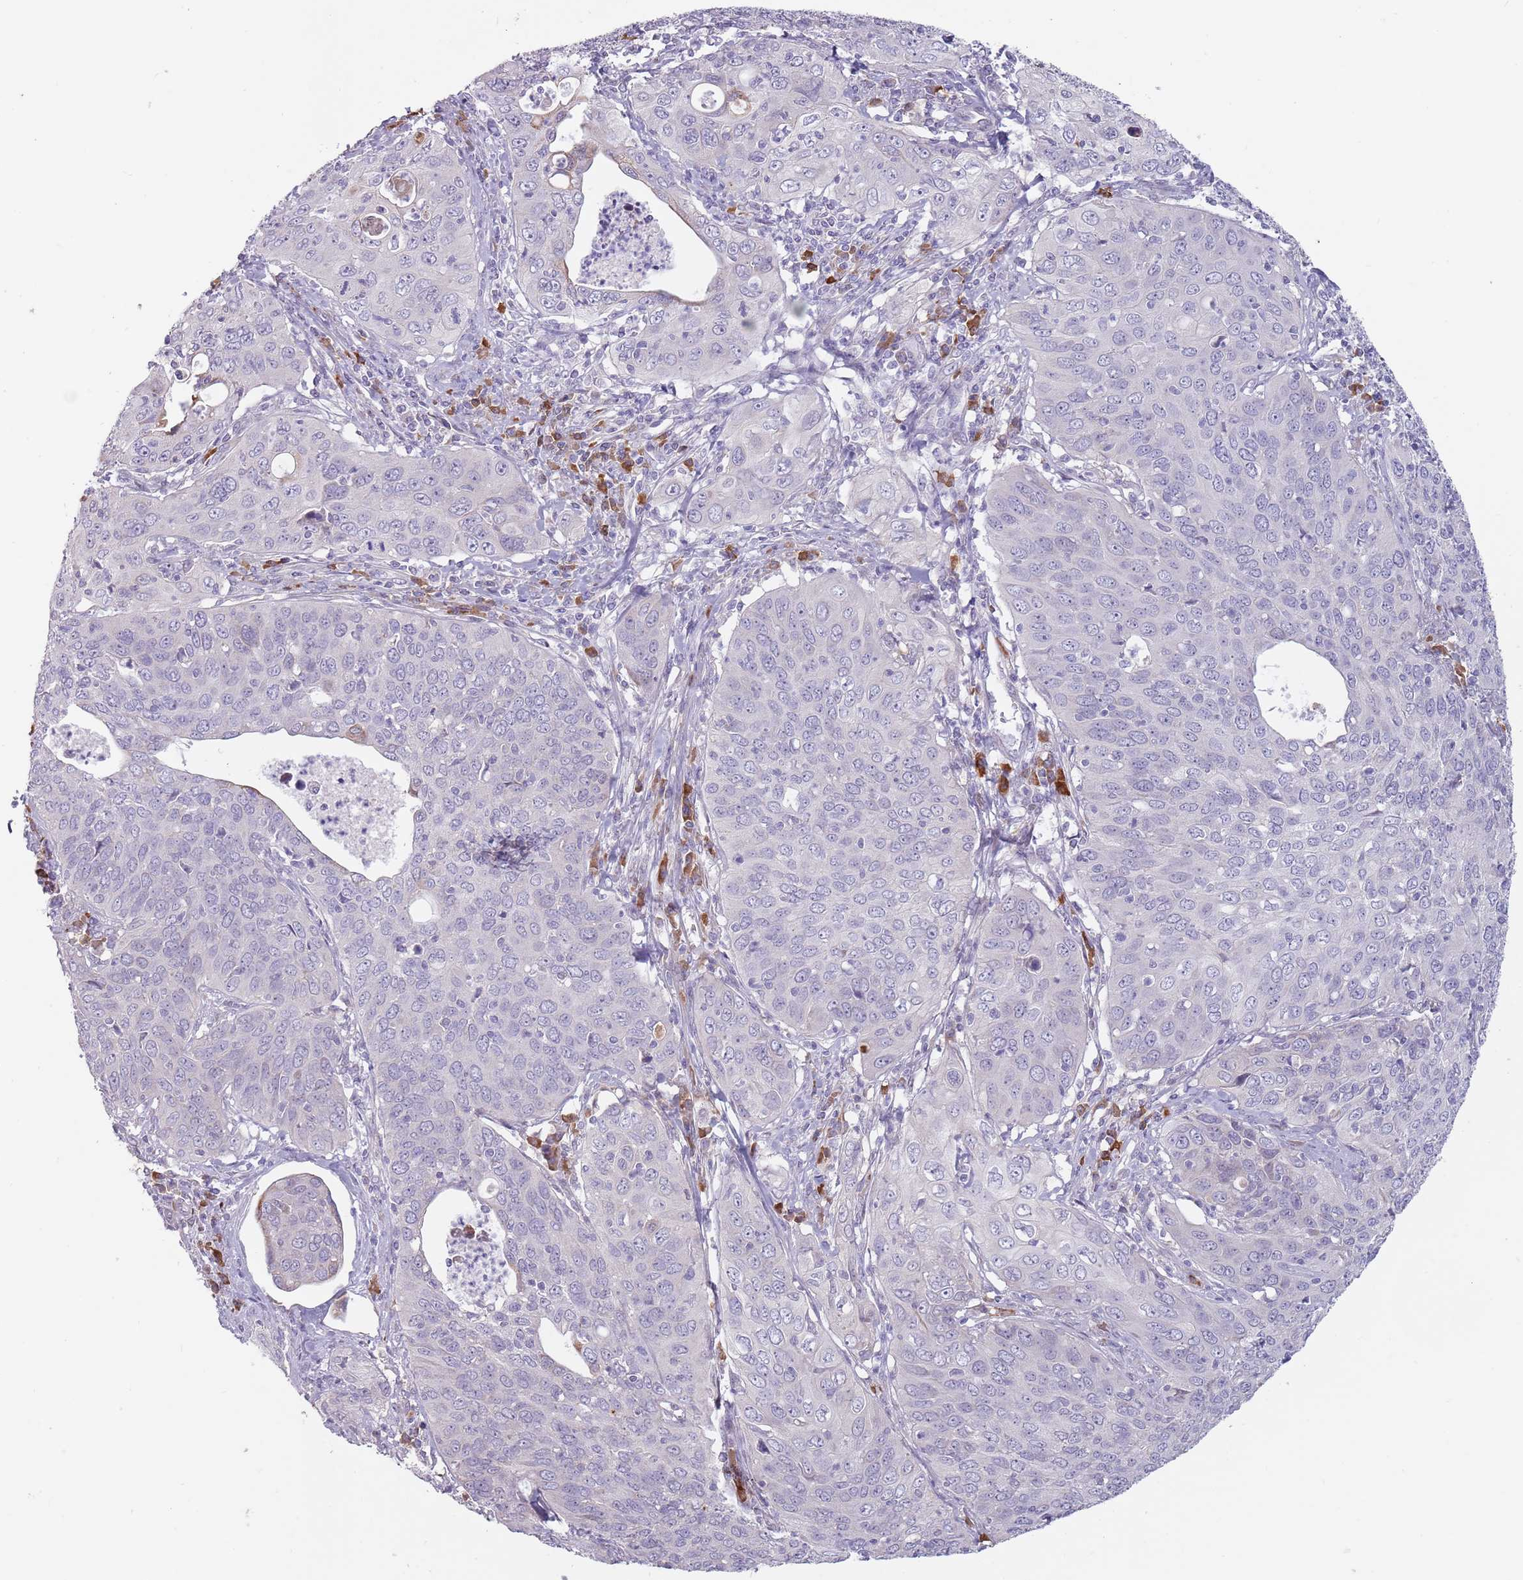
{"staining": {"intensity": "negative", "quantity": "none", "location": "none"}, "tissue": "cervical cancer", "cell_type": "Tumor cells", "image_type": "cancer", "snomed": [{"axis": "morphology", "description": "Squamous cell carcinoma, NOS"}, {"axis": "topography", "description": "Cervix"}], "caption": "IHC photomicrograph of cervical cancer (squamous cell carcinoma) stained for a protein (brown), which displays no staining in tumor cells. The staining was performed using DAB to visualize the protein expression in brown, while the nuclei were stained in blue with hematoxylin (Magnification: 20x).", "gene": "DXO", "patient": {"sex": "female", "age": 36}}